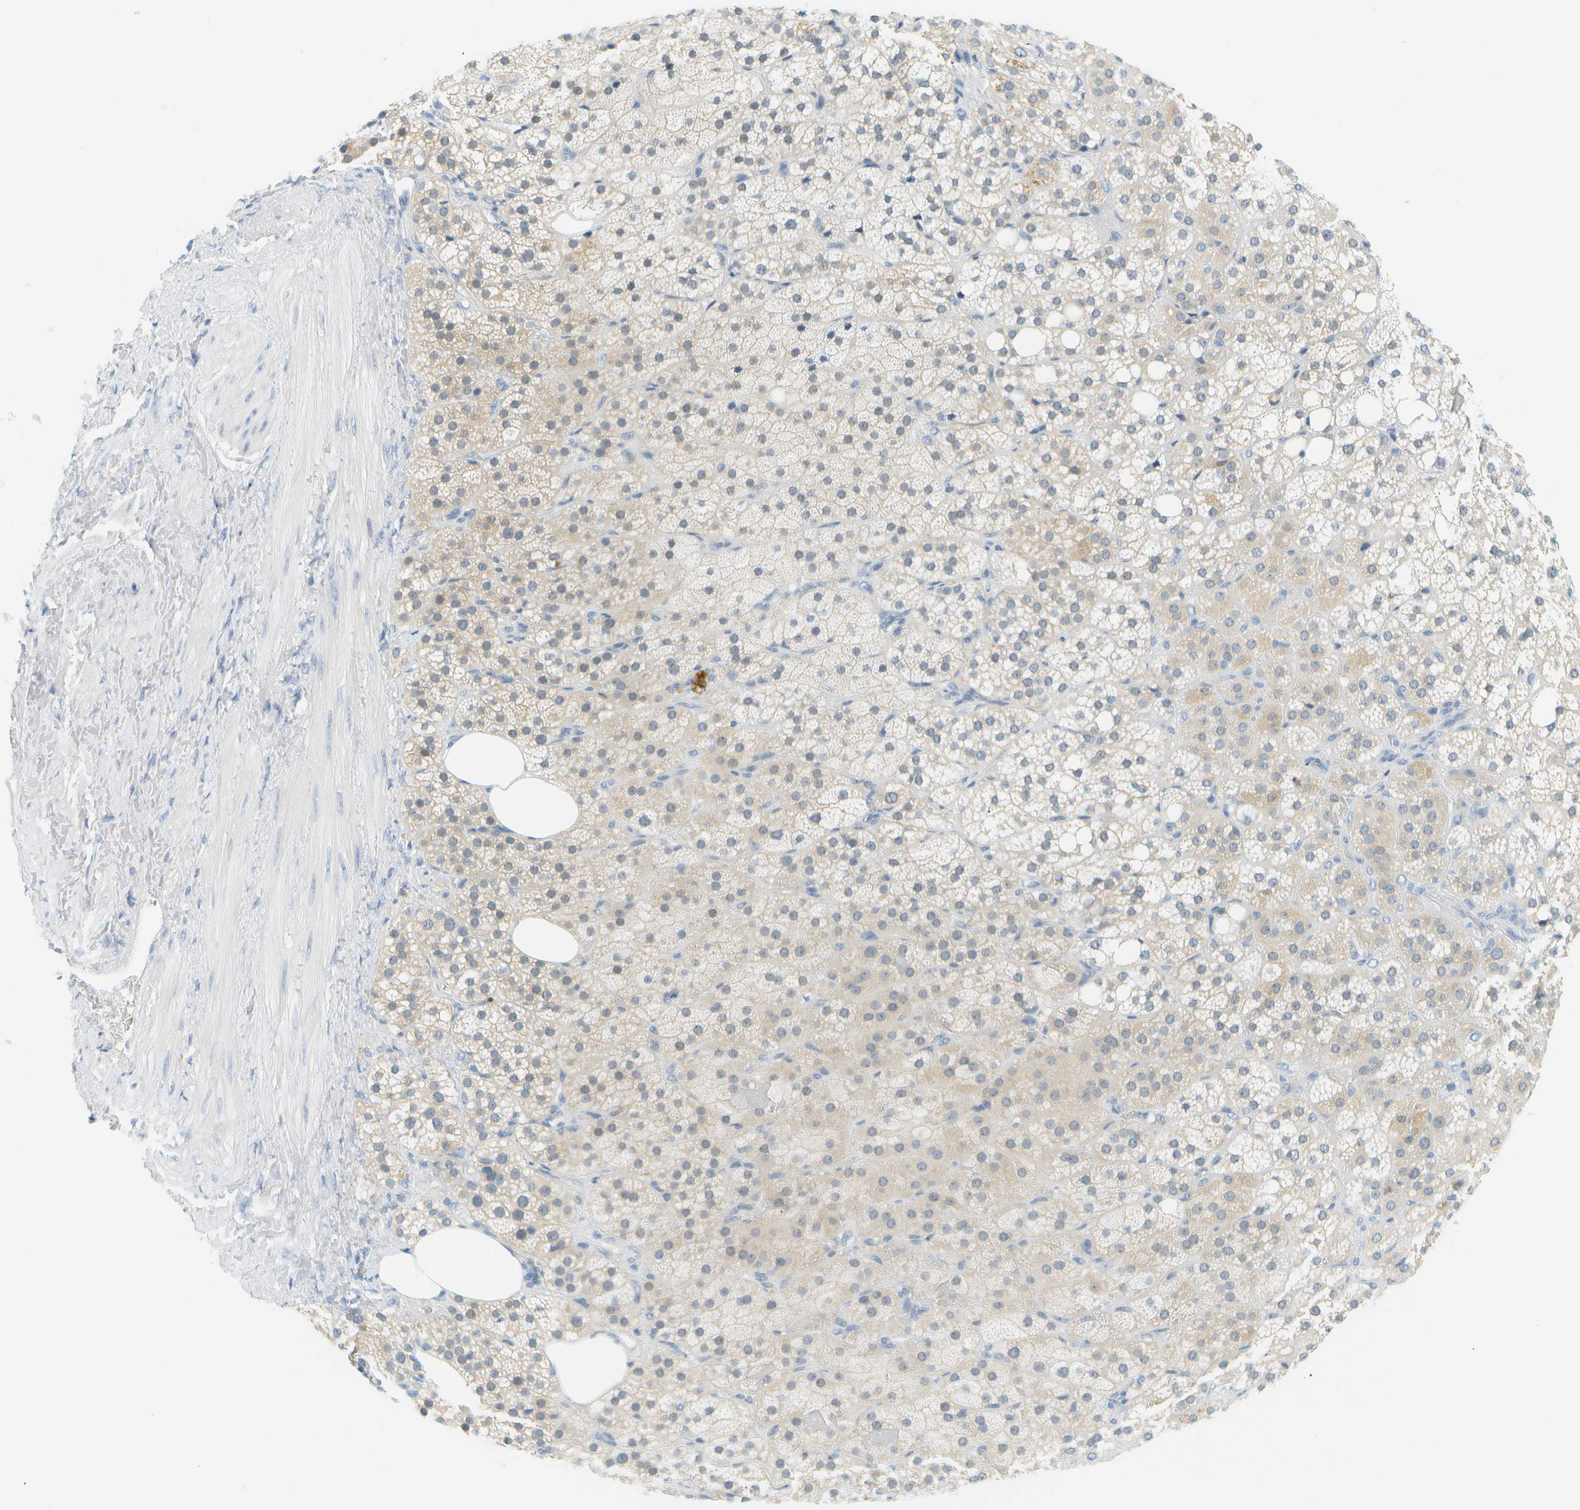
{"staining": {"intensity": "weak", "quantity": "<25%", "location": "cytoplasmic/membranous"}, "tissue": "adrenal gland", "cell_type": "Glandular cells", "image_type": "normal", "snomed": [{"axis": "morphology", "description": "Normal tissue, NOS"}, {"axis": "topography", "description": "Adrenal gland"}], "caption": "Immunohistochemical staining of normal human adrenal gland displays no significant expression in glandular cells. (Immunohistochemistry (ihc), brightfield microscopy, high magnification).", "gene": "SMYD5", "patient": {"sex": "female", "age": 59}}